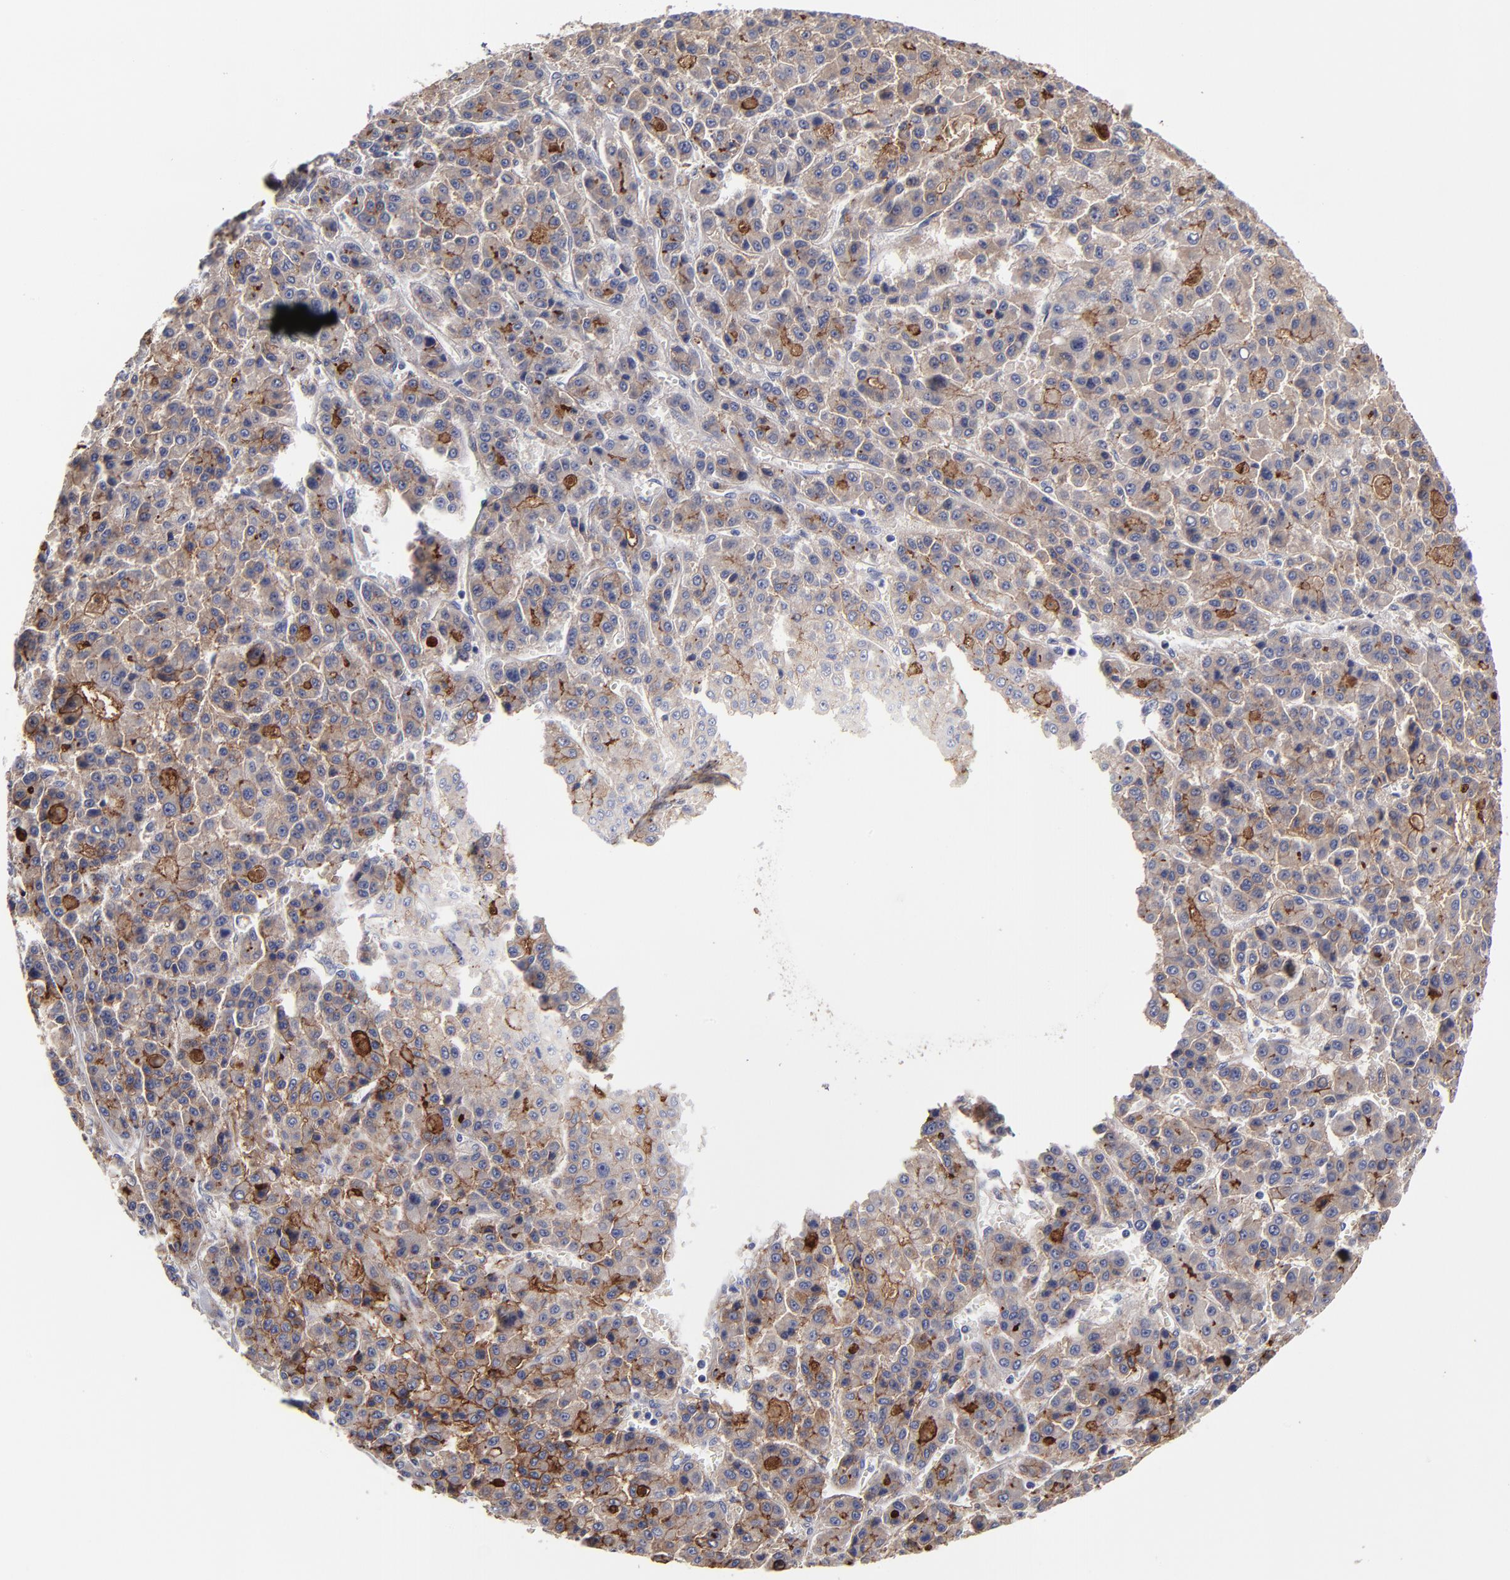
{"staining": {"intensity": "weak", "quantity": "25%-75%", "location": "cytoplasmic/membranous"}, "tissue": "liver cancer", "cell_type": "Tumor cells", "image_type": "cancer", "snomed": [{"axis": "morphology", "description": "Carcinoma, Hepatocellular, NOS"}, {"axis": "topography", "description": "Liver"}], "caption": "Human liver cancer stained with a protein marker shows weak staining in tumor cells.", "gene": "CXADR", "patient": {"sex": "male", "age": 70}}